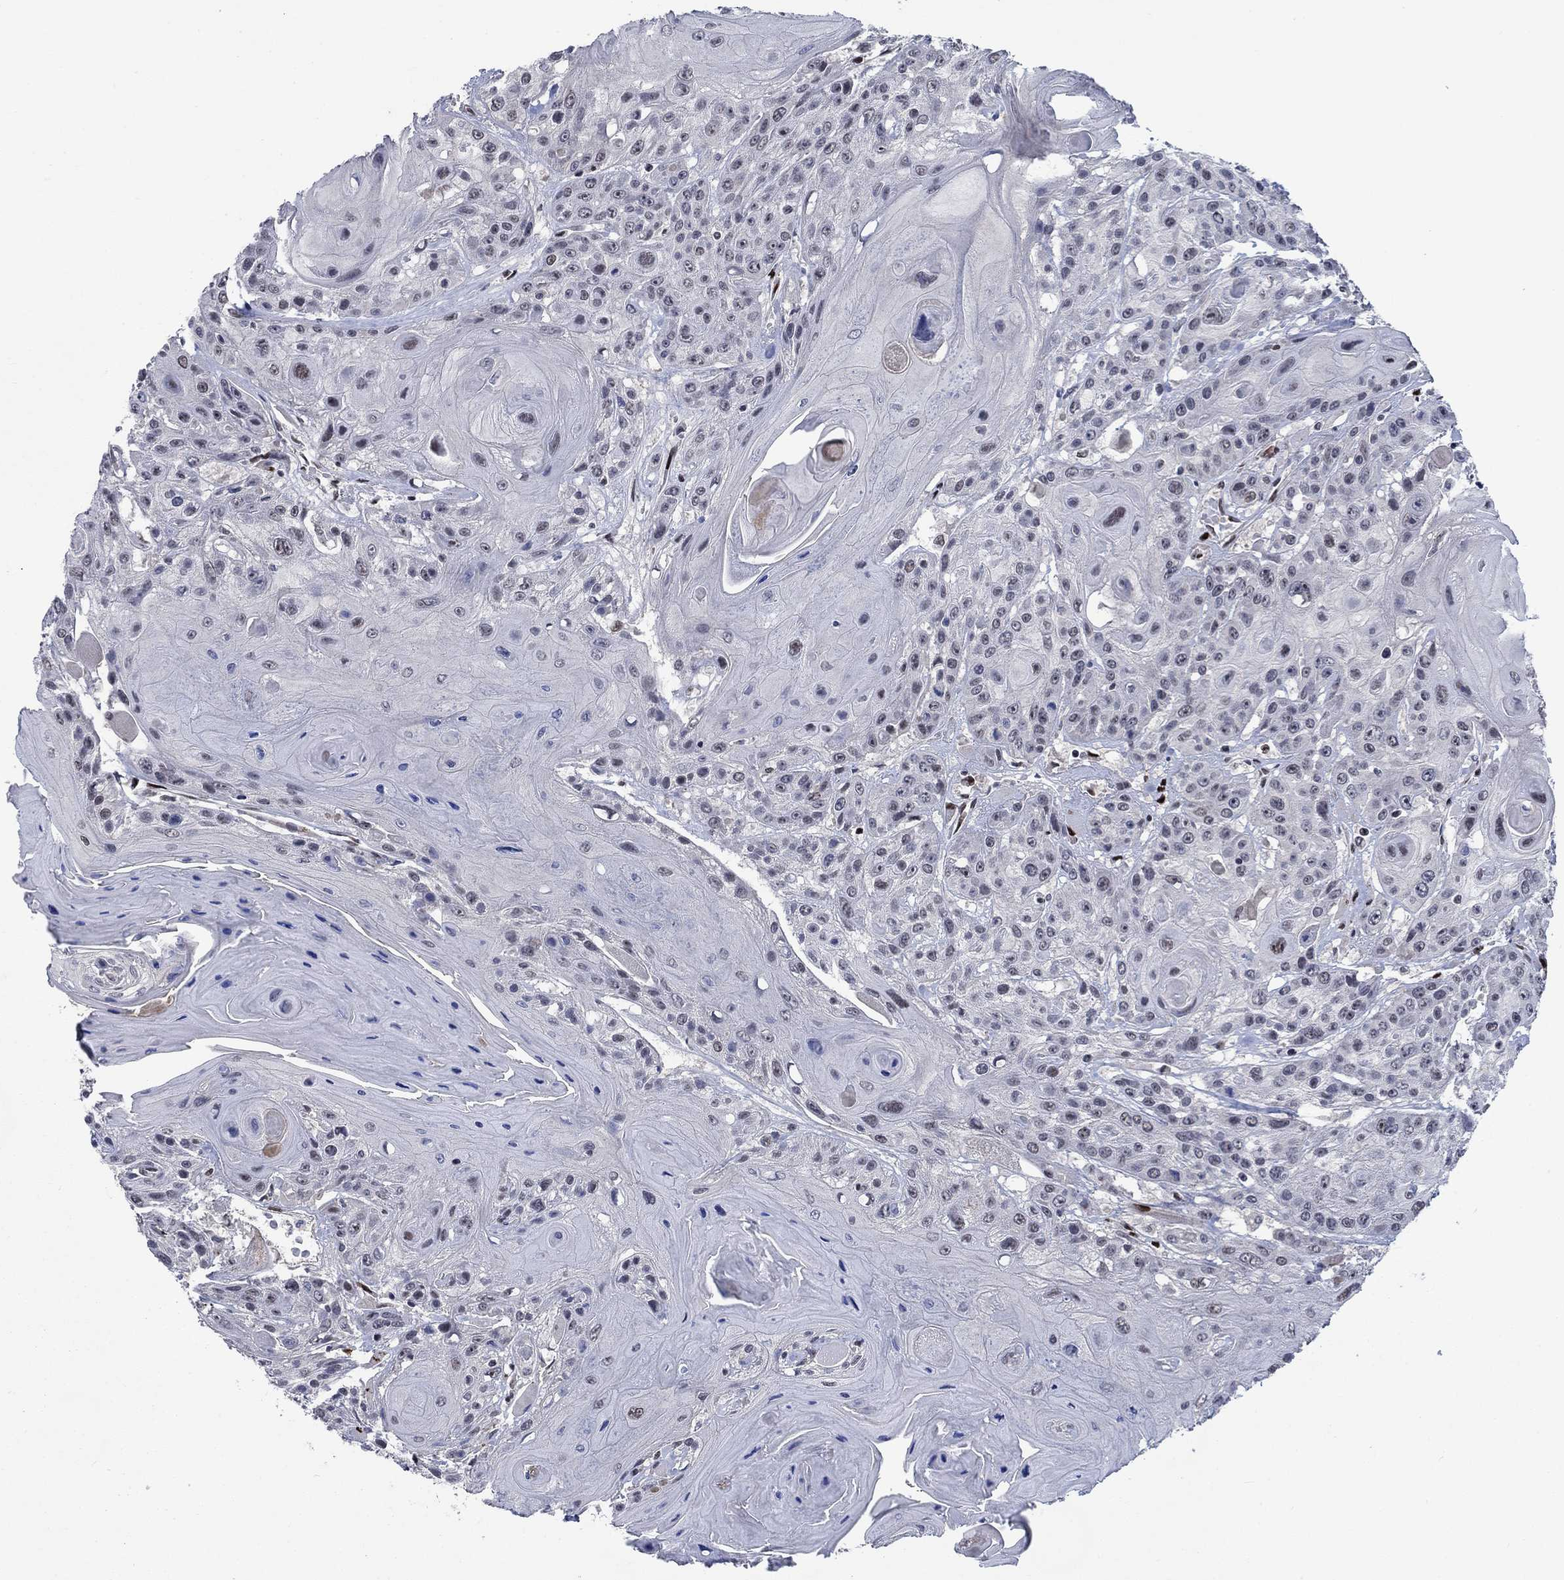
{"staining": {"intensity": "negative", "quantity": "none", "location": "none"}, "tissue": "head and neck cancer", "cell_type": "Tumor cells", "image_type": "cancer", "snomed": [{"axis": "morphology", "description": "Squamous cell carcinoma, NOS"}, {"axis": "topography", "description": "Head-Neck"}], "caption": "Tumor cells are negative for brown protein staining in head and neck squamous cell carcinoma.", "gene": "HTN1", "patient": {"sex": "female", "age": 59}}